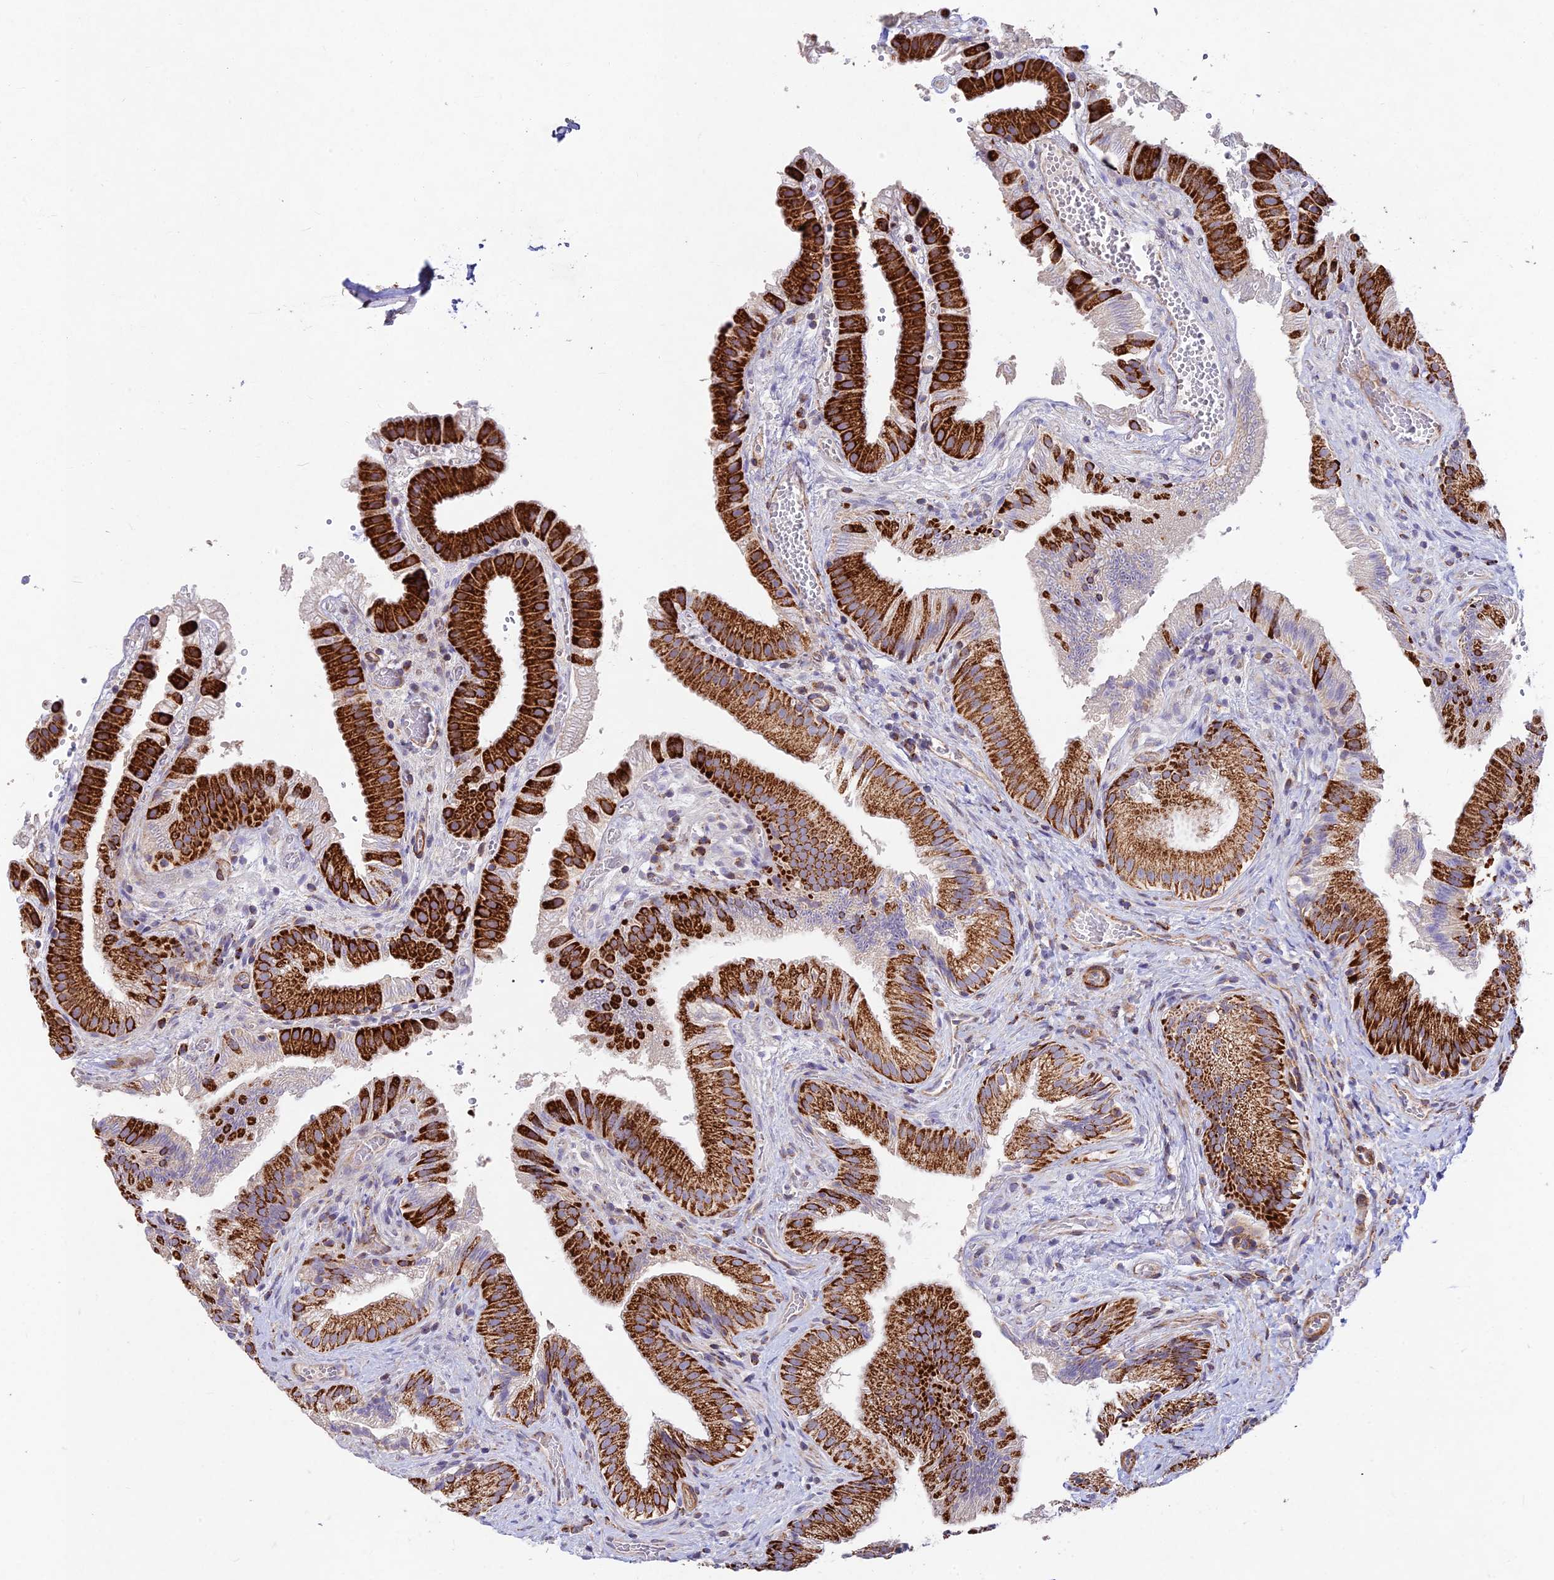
{"staining": {"intensity": "strong", "quantity": ">75%", "location": "cytoplasmic/membranous"}, "tissue": "gallbladder", "cell_type": "Glandular cells", "image_type": "normal", "snomed": [{"axis": "morphology", "description": "Normal tissue, NOS"}, {"axis": "topography", "description": "Gallbladder"}], "caption": "Glandular cells demonstrate high levels of strong cytoplasmic/membranous positivity in about >75% of cells in normal human gallbladder. The staining was performed using DAB, with brown indicating positive protein expression. Nuclei are stained blue with hematoxylin.", "gene": "KHDC3L", "patient": {"sex": "female", "age": 30}}